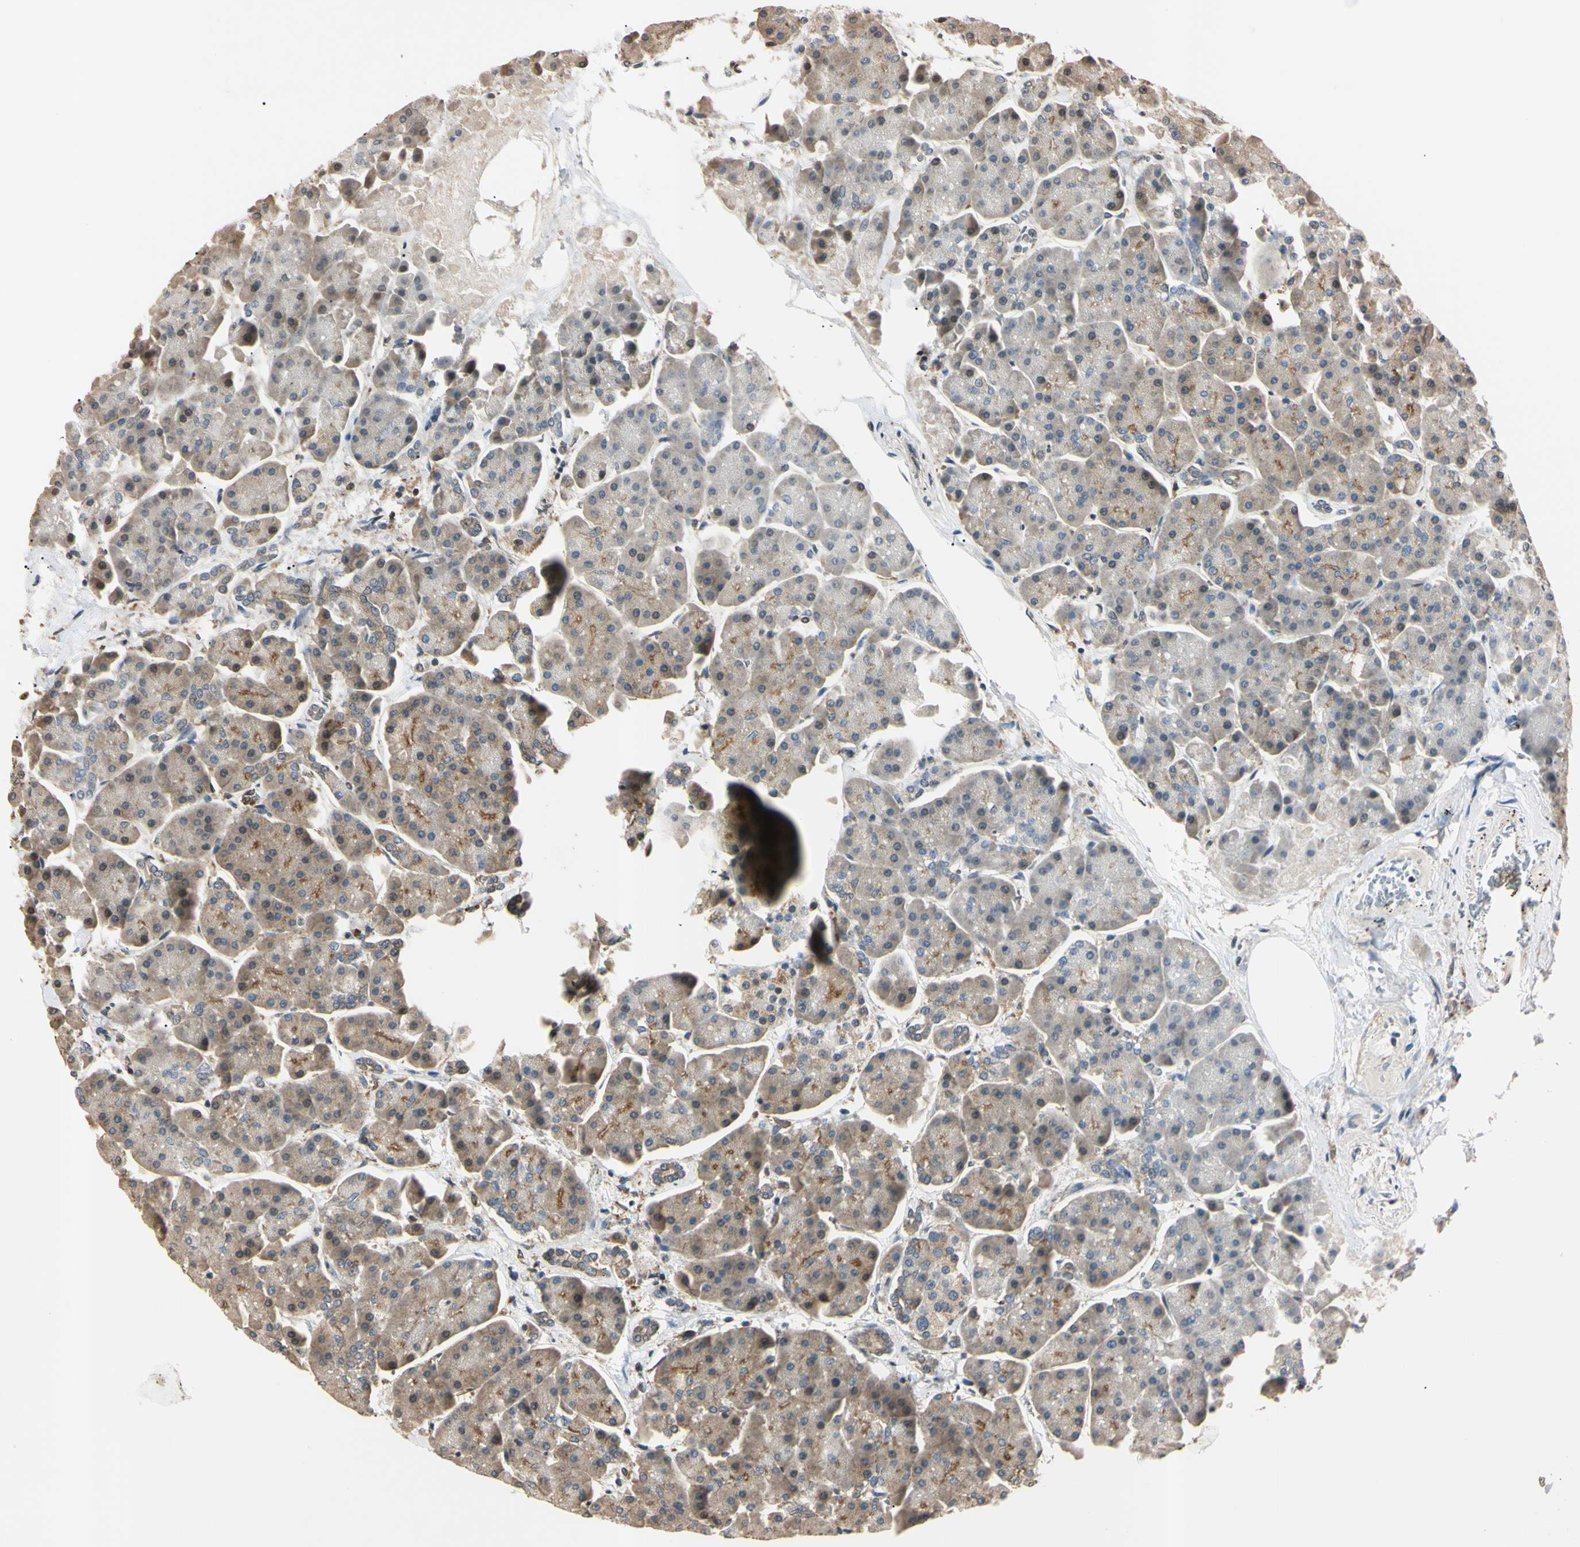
{"staining": {"intensity": "moderate", "quantity": "25%-75%", "location": "cytoplasmic/membranous"}, "tissue": "pancreas", "cell_type": "Exocrine glandular cells", "image_type": "normal", "snomed": [{"axis": "morphology", "description": "Normal tissue, NOS"}, {"axis": "topography", "description": "Pancreas"}], "caption": "Brown immunohistochemical staining in benign human pancreas reveals moderate cytoplasmic/membranous expression in approximately 25%-75% of exocrine glandular cells.", "gene": "EPN1", "patient": {"sex": "female", "age": 70}}